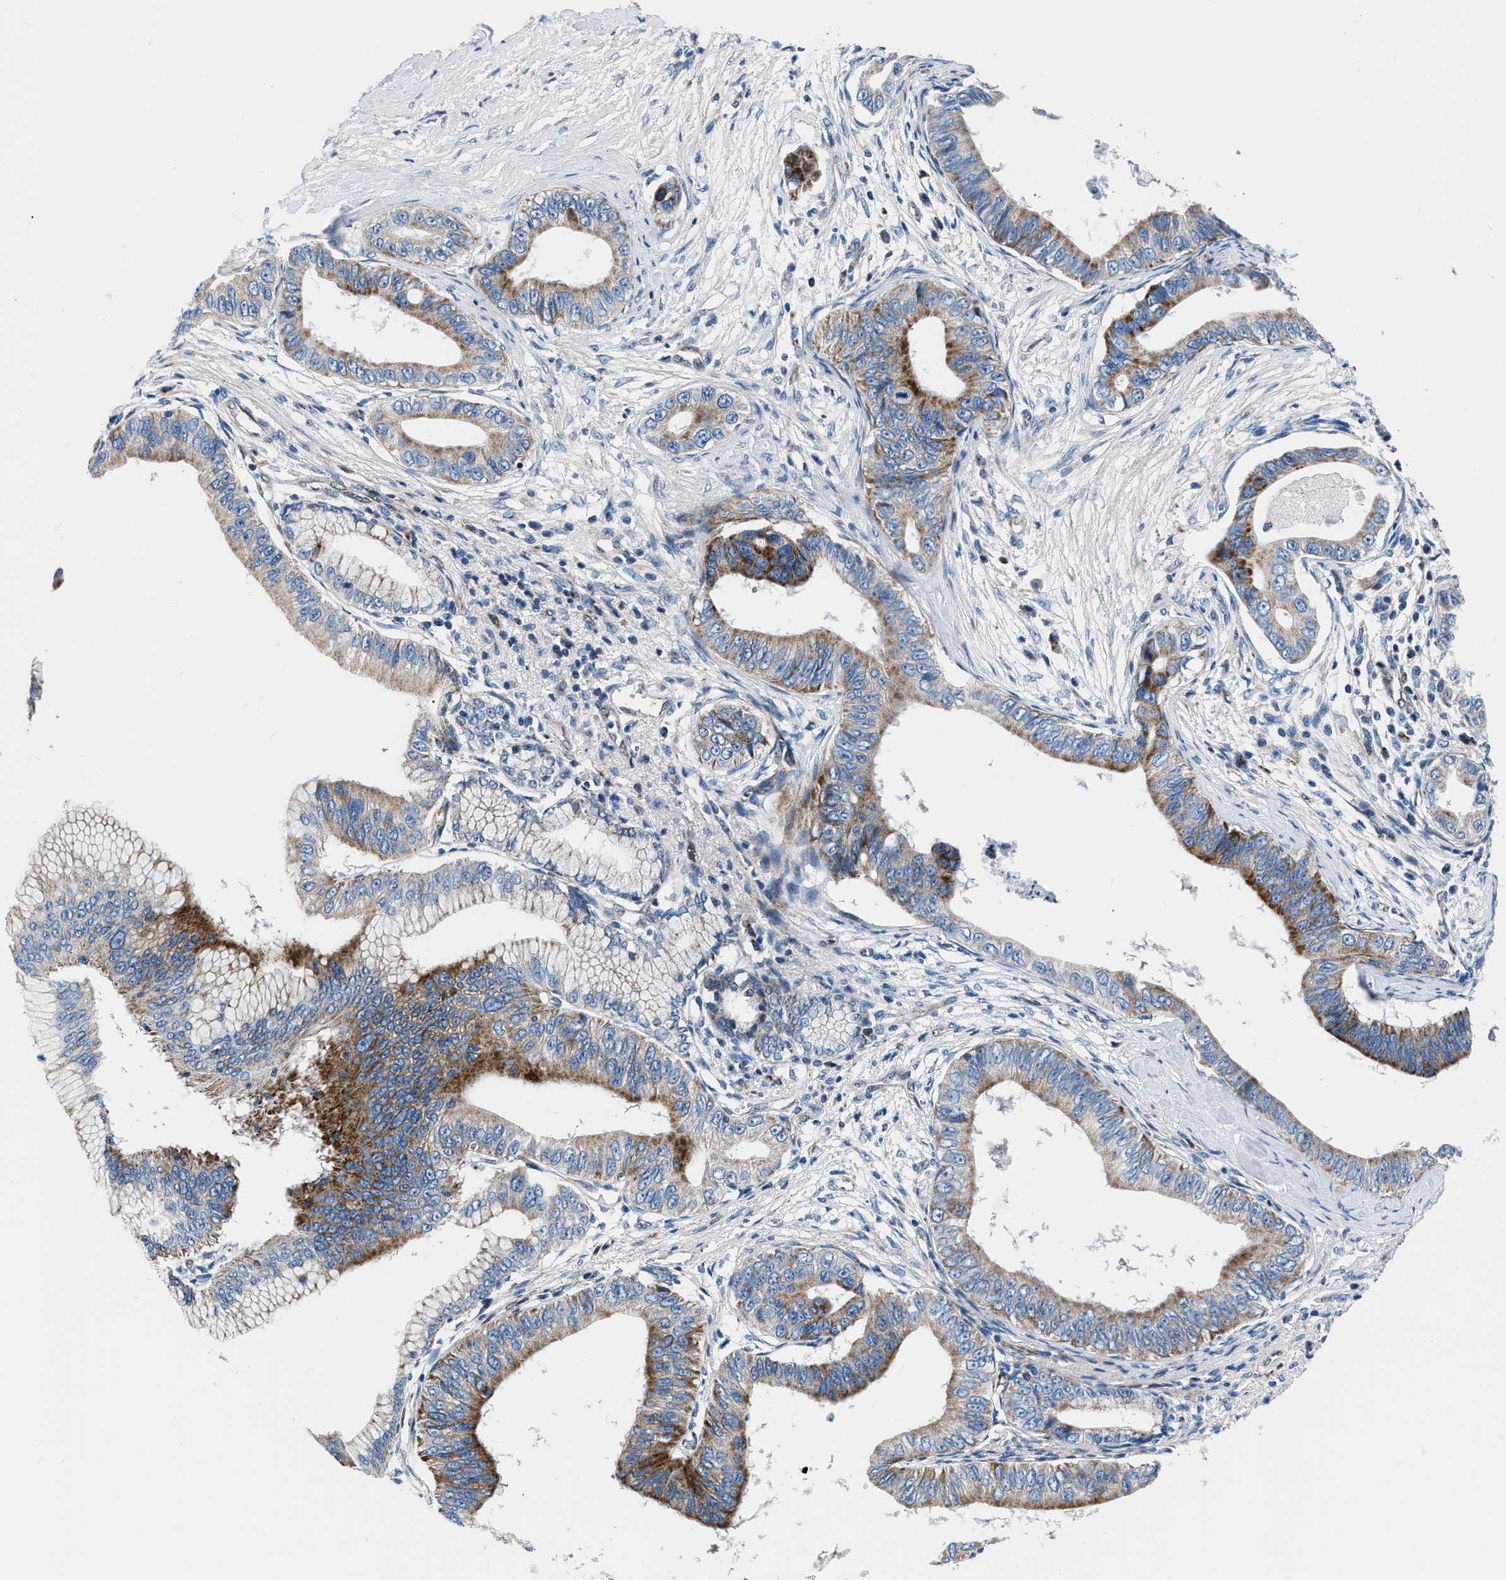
{"staining": {"intensity": "moderate", "quantity": ">75%", "location": "cytoplasmic/membranous"}, "tissue": "pancreatic cancer", "cell_type": "Tumor cells", "image_type": "cancer", "snomed": [{"axis": "morphology", "description": "Adenocarcinoma, NOS"}, {"axis": "topography", "description": "Pancreas"}], "caption": "Brown immunohistochemical staining in human adenocarcinoma (pancreatic) reveals moderate cytoplasmic/membranous positivity in approximately >75% of tumor cells. (Brightfield microscopy of DAB IHC at high magnification).", "gene": "LMO2", "patient": {"sex": "male", "age": 77}}